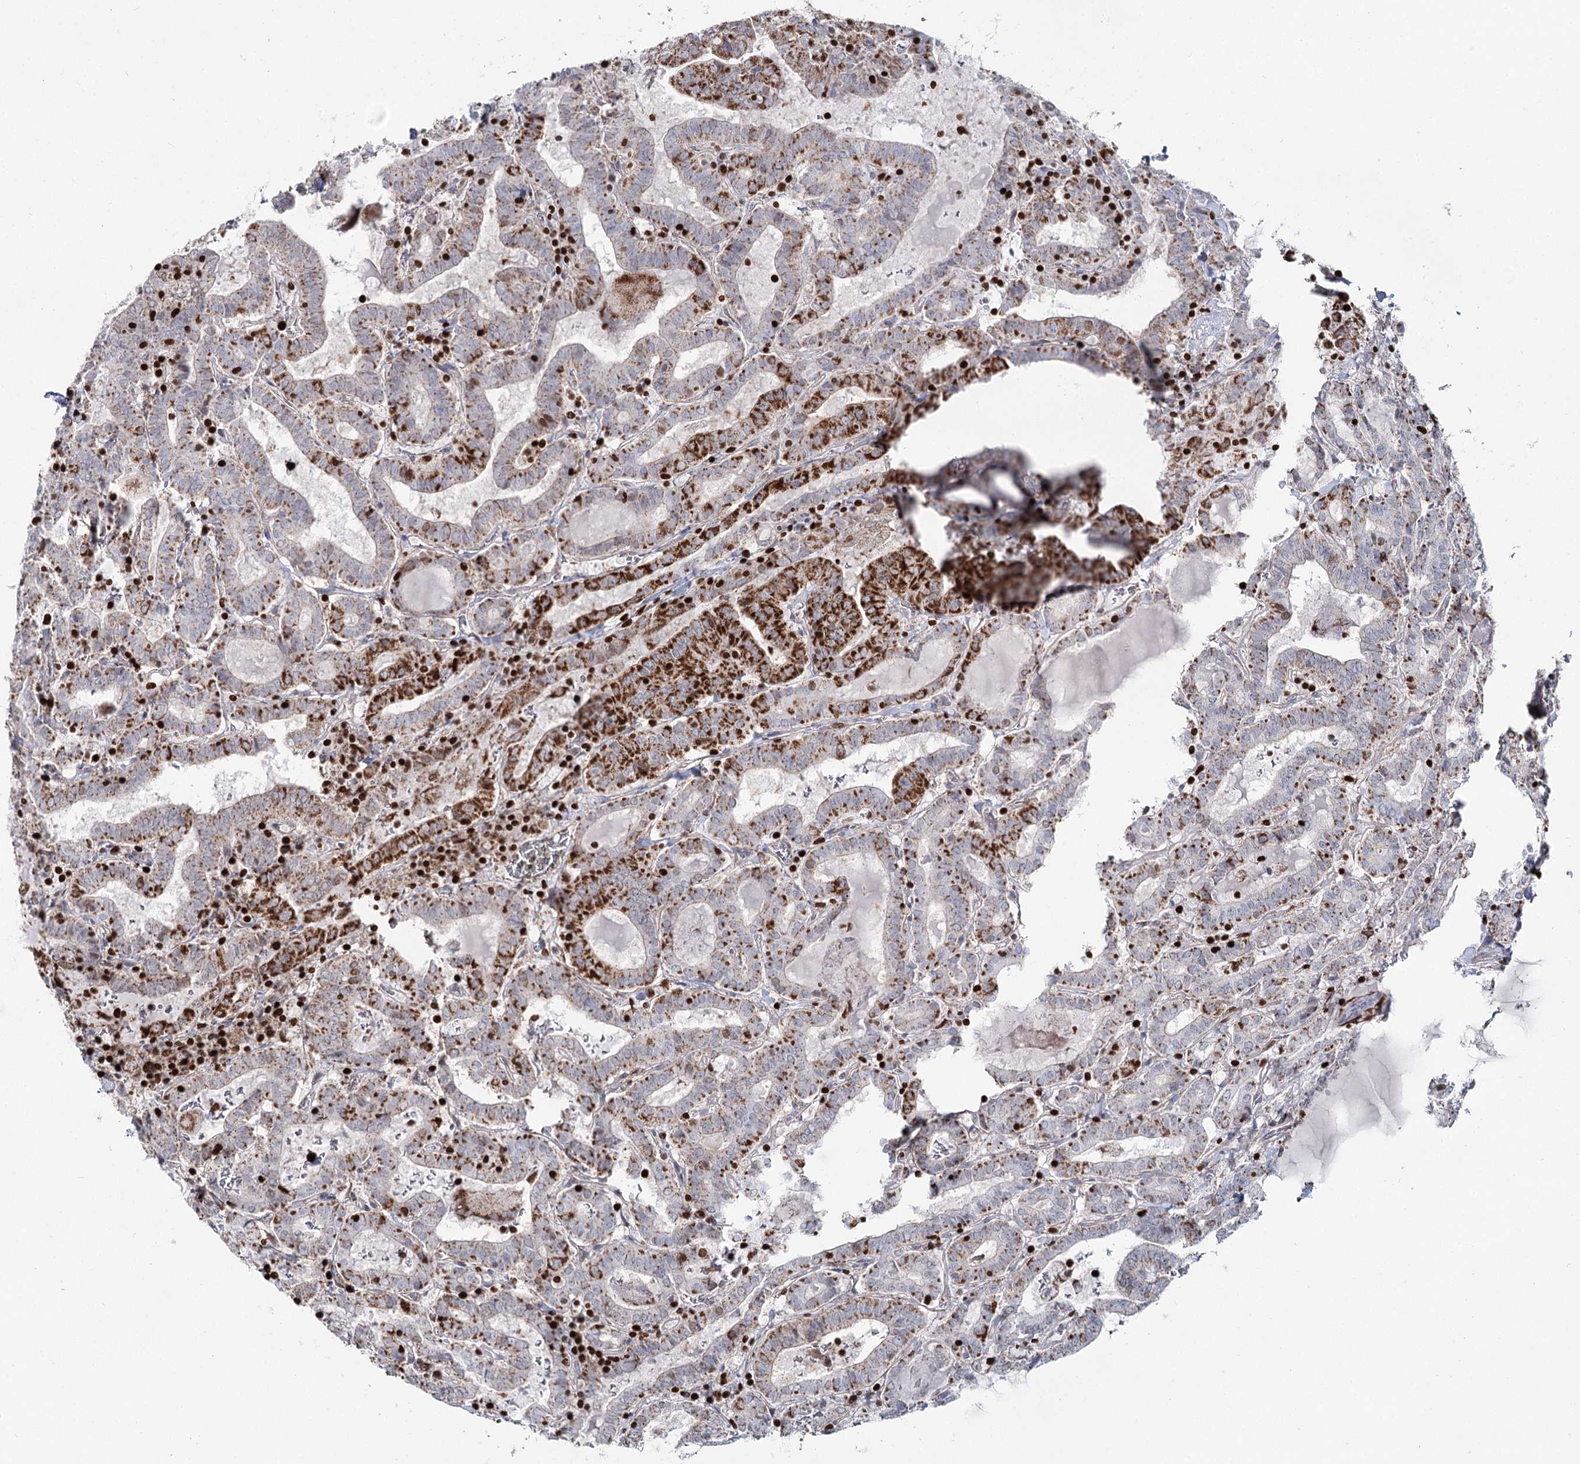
{"staining": {"intensity": "strong", "quantity": "25%-75%", "location": "cytoplasmic/membranous"}, "tissue": "thyroid cancer", "cell_type": "Tumor cells", "image_type": "cancer", "snomed": [{"axis": "morphology", "description": "Papillary adenocarcinoma, NOS"}, {"axis": "topography", "description": "Thyroid gland"}], "caption": "An immunohistochemistry (IHC) micrograph of tumor tissue is shown. Protein staining in brown labels strong cytoplasmic/membranous positivity in thyroid cancer within tumor cells.", "gene": "PDHX", "patient": {"sex": "female", "age": 72}}